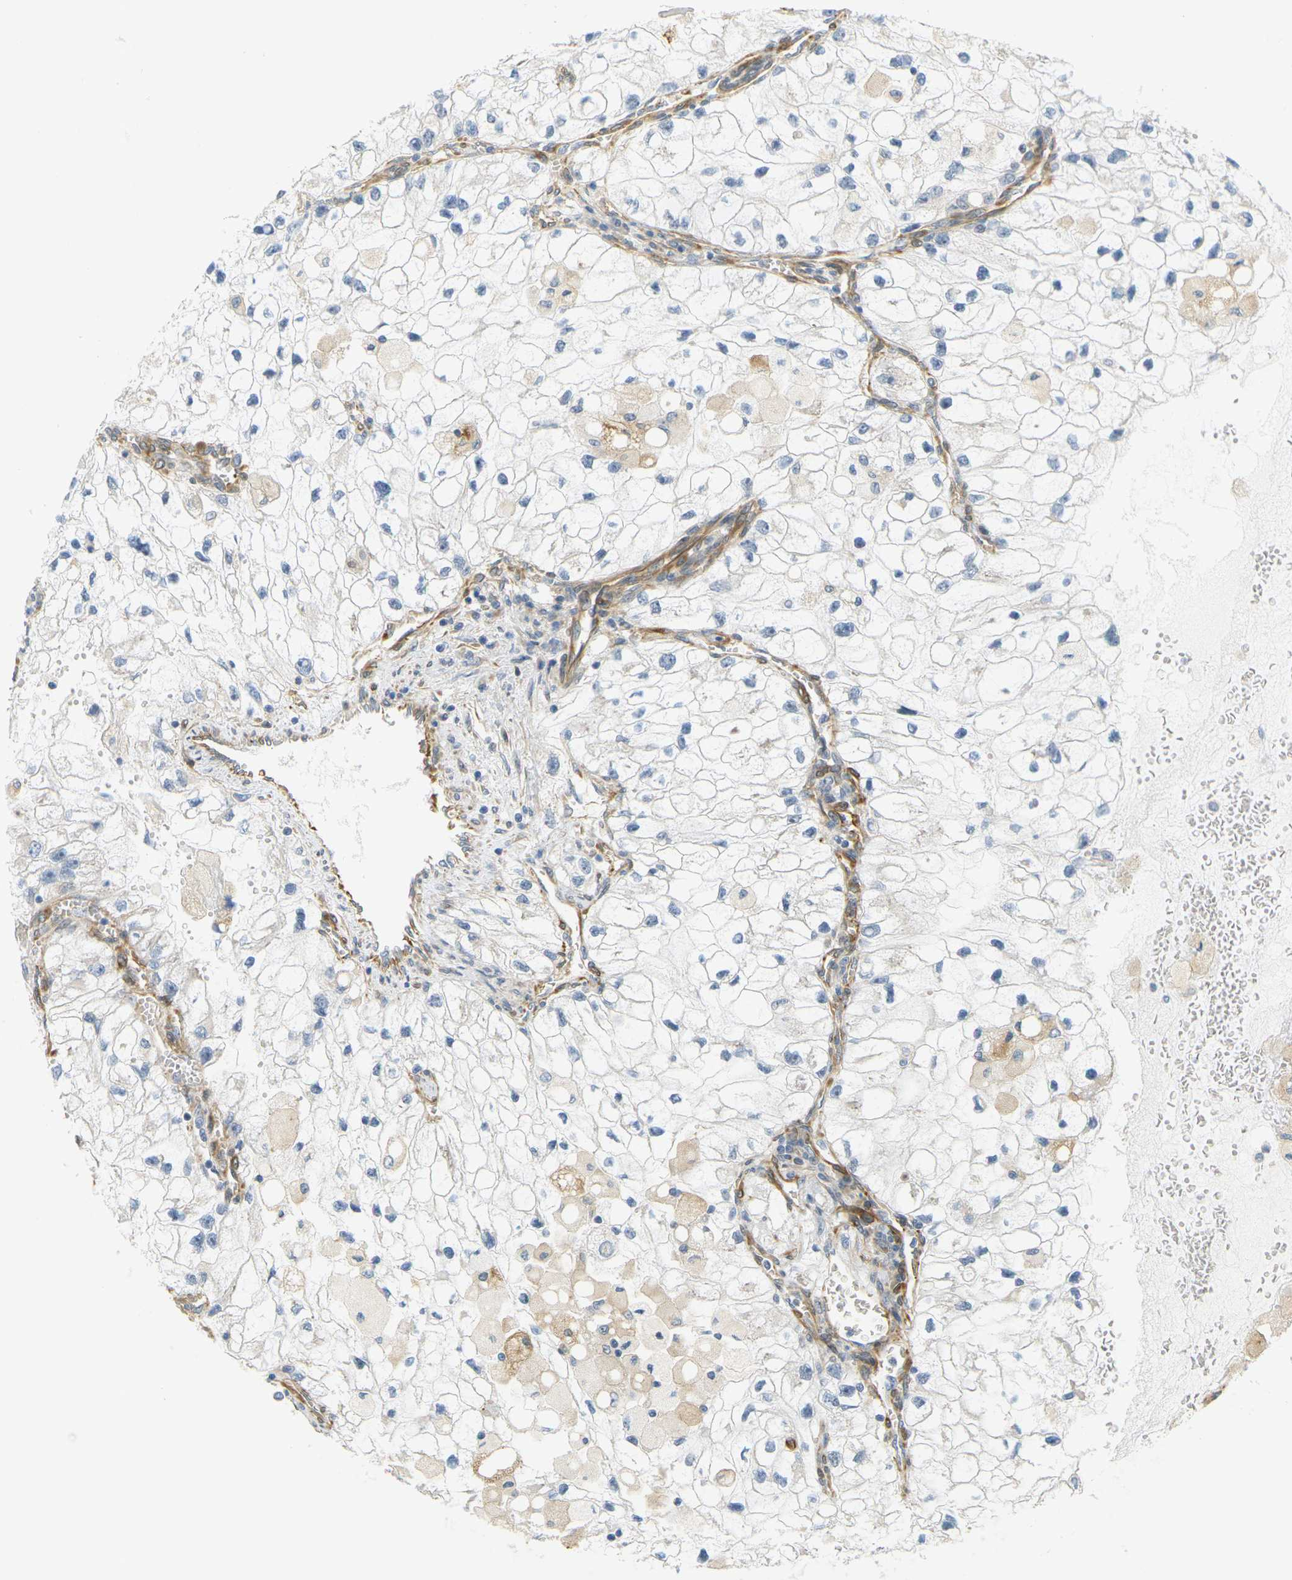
{"staining": {"intensity": "negative", "quantity": "none", "location": "none"}, "tissue": "renal cancer", "cell_type": "Tumor cells", "image_type": "cancer", "snomed": [{"axis": "morphology", "description": "Adenocarcinoma, NOS"}, {"axis": "topography", "description": "Kidney"}], "caption": "The micrograph reveals no staining of tumor cells in renal cancer.", "gene": "CYTH3", "patient": {"sex": "female", "age": 70}}